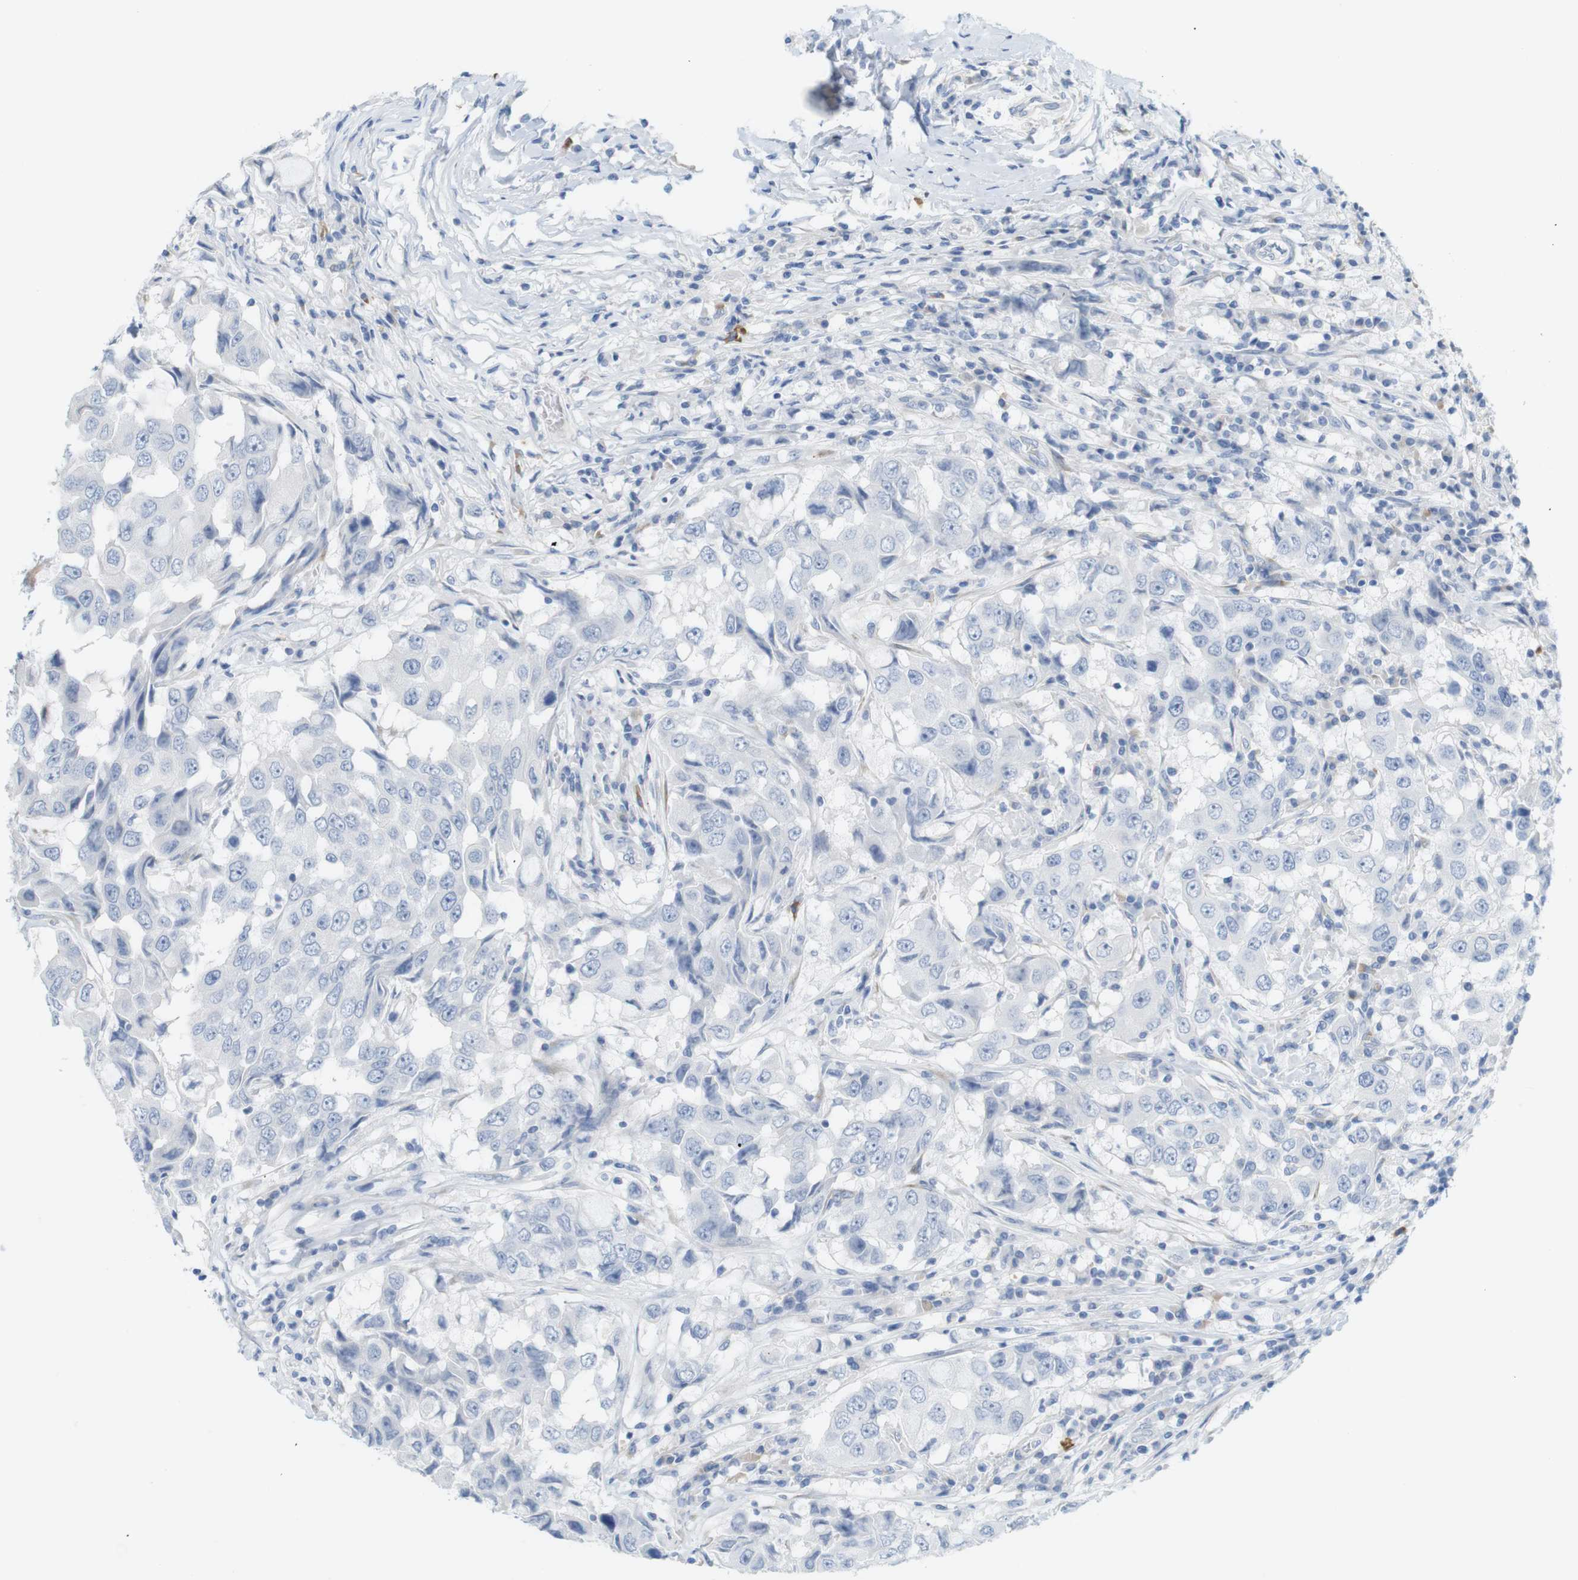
{"staining": {"intensity": "negative", "quantity": "none", "location": "none"}, "tissue": "breast cancer", "cell_type": "Tumor cells", "image_type": "cancer", "snomed": [{"axis": "morphology", "description": "Duct carcinoma"}, {"axis": "topography", "description": "Breast"}], "caption": "Immunohistochemistry (IHC) histopathology image of neoplastic tissue: breast cancer stained with DAB (3,3'-diaminobenzidine) shows no significant protein positivity in tumor cells.", "gene": "RGS9", "patient": {"sex": "female", "age": 27}}